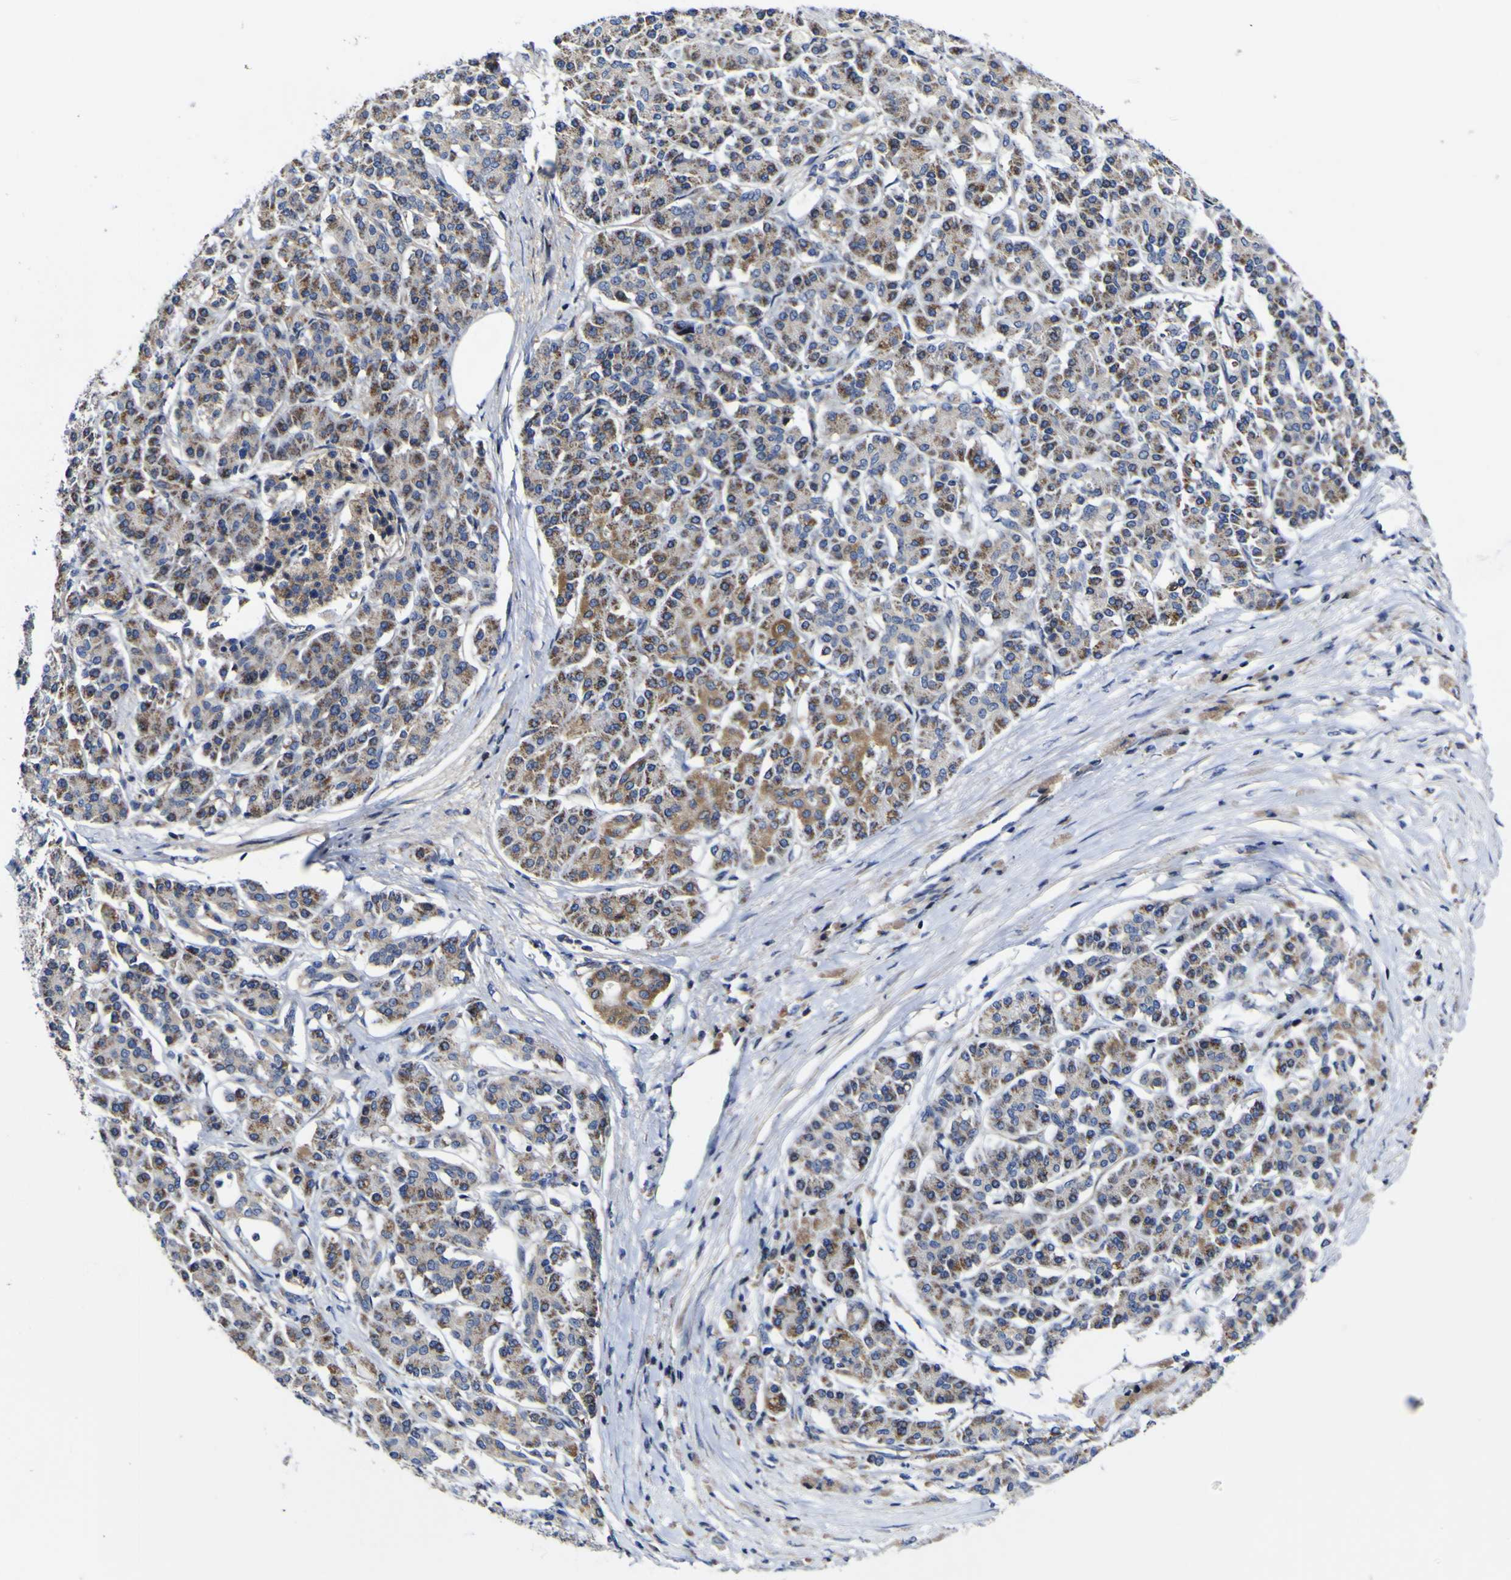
{"staining": {"intensity": "moderate", "quantity": "25%-75%", "location": "cytoplasmic/membranous"}, "tissue": "pancreatic cancer", "cell_type": "Tumor cells", "image_type": "cancer", "snomed": [{"axis": "morphology", "description": "Normal tissue, NOS"}, {"axis": "topography", "description": "Pancreas"}], "caption": "High-power microscopy captured an immunohistochemistry photomicrograph of pancreatic cancer, revealing moderate cytoplasmic/membranous expression in approximately 25%-75% of tumor cells.", "gene": "CCDC90B", "patient": {"sex": "male", "age": 42}}